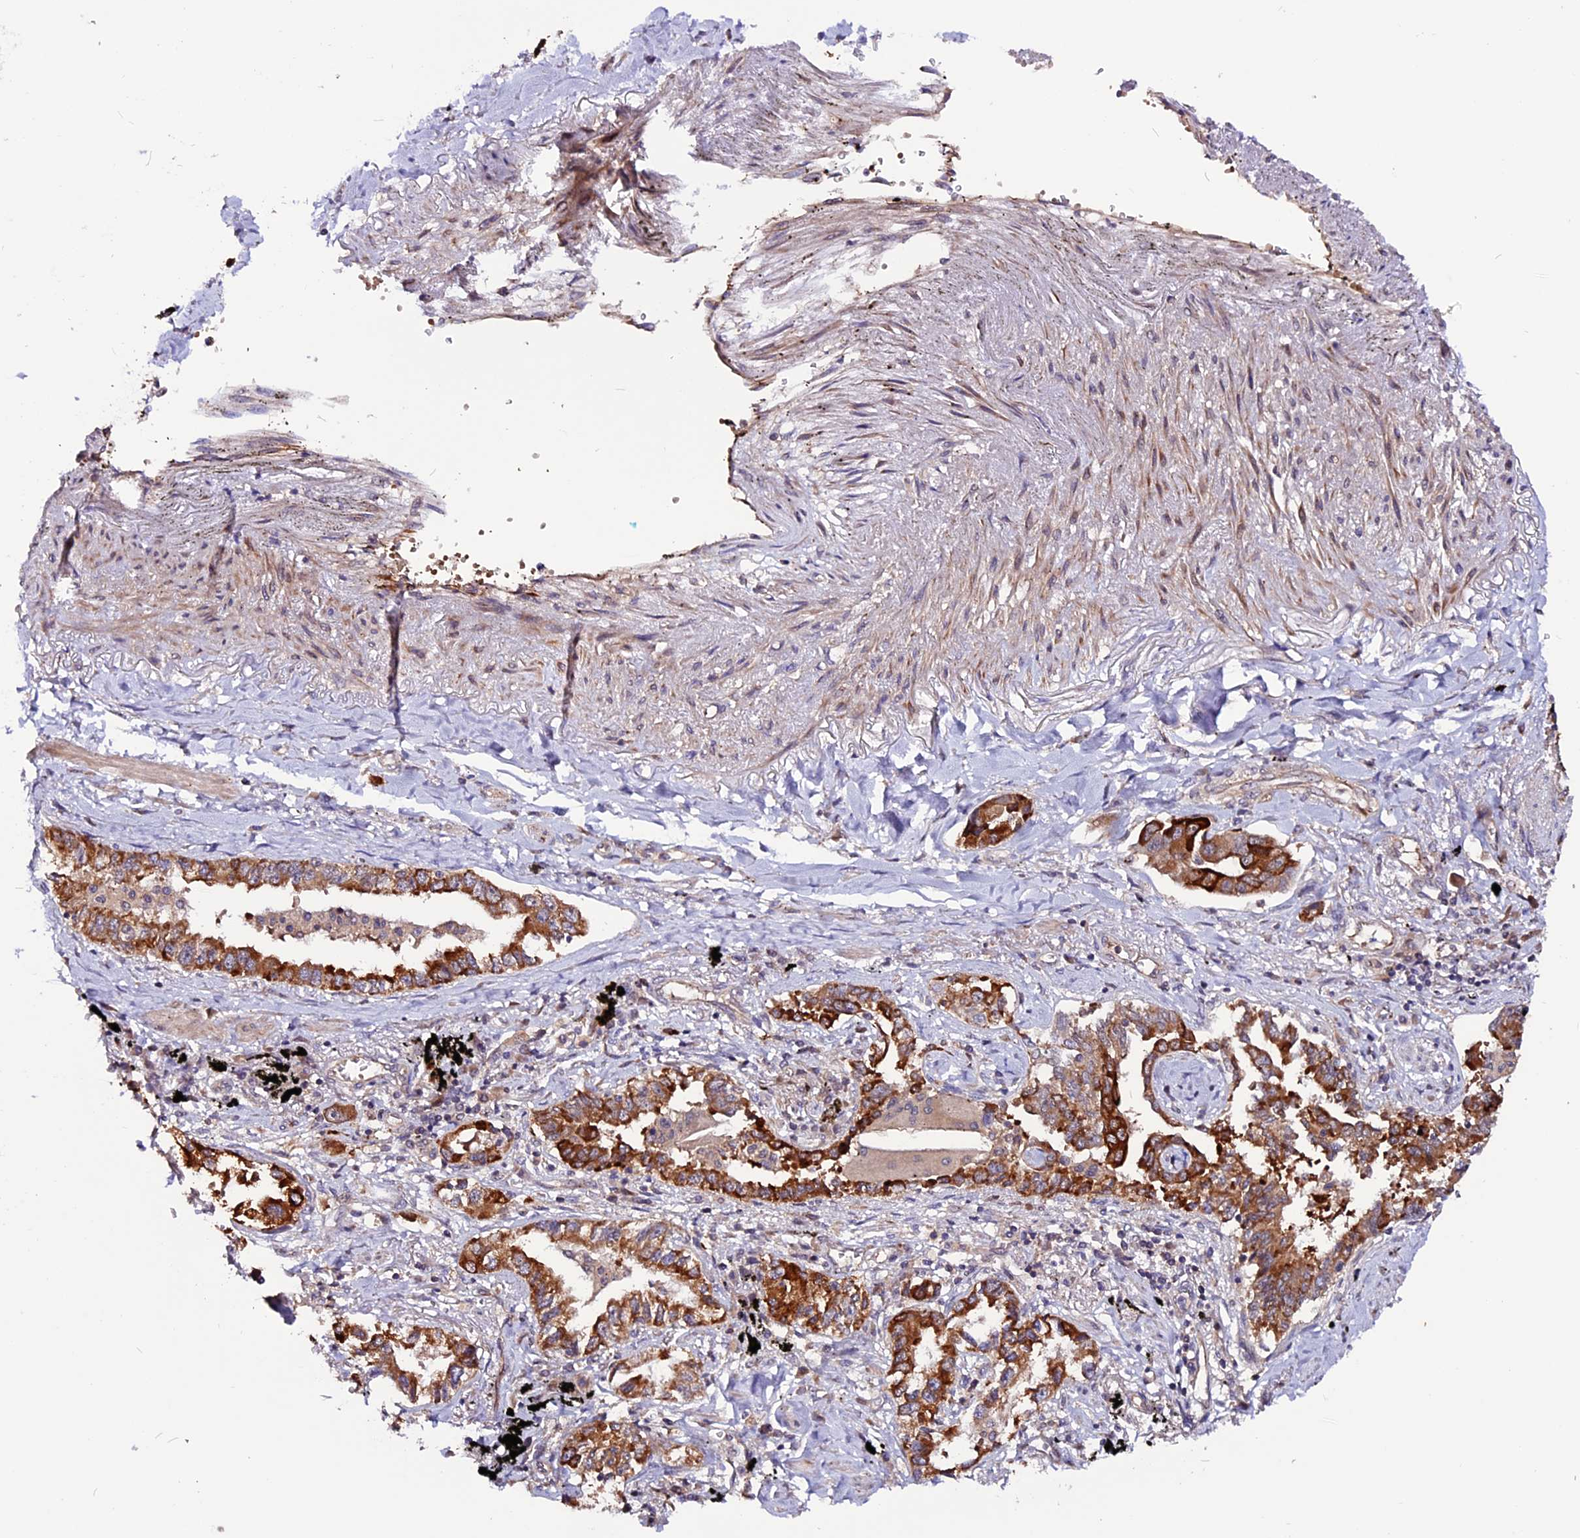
{"staining": {"intensity": "strong", "quantity": ">75%", "location": "cytoplasmic/membranous"}, "tissue": "lung cancer", "cell_type": "Tumor cells", "image_type": "cancer", "snomed": [{"axis": "morphology", "description": "Adenocarcinoma, NOS"}, {"axis": "topography", "description": "Lung"}], "caption": "Immunohistochemistry histopathology image of adenocarcinoma (lung) stained for a protein (brown), which displays high levels of strong cytoplasmic/membranous positivity in about >75% of tumor cells.", "gene": "RINL", "patient": {"sex": "male", "age": 67}}